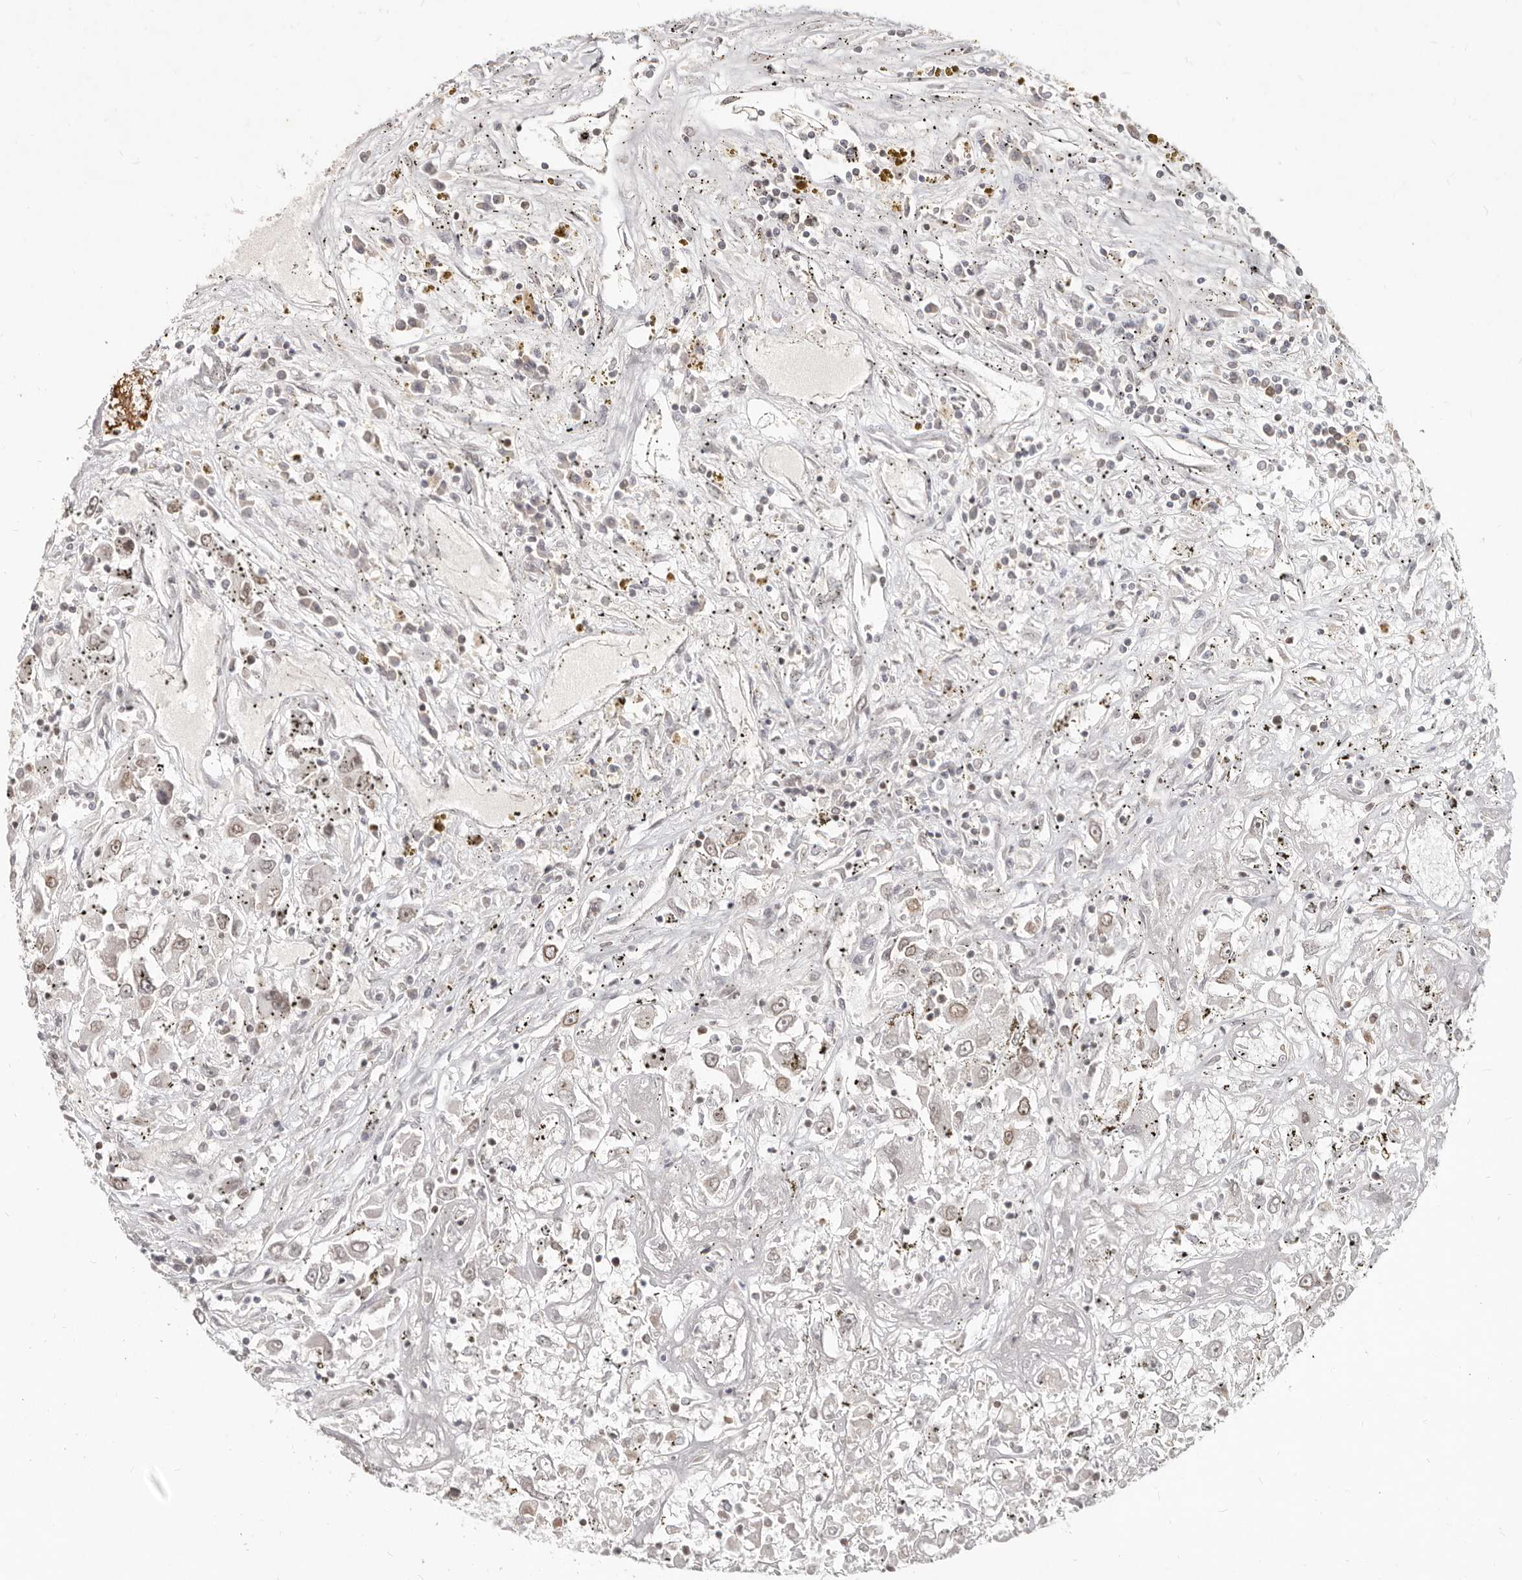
{"staining": {"intensity": "moderate", "quantity": "<25%", "location": "cytoplasmic/membranous,nuclear"}, "tissue": "renal cancer", "cell_type": "Tumor cells", "image_type": "cancer", "snomed": [{"axis": "morphology", "description": "Adenocarcinoma, NOS"}, {"axis": "topography", "description": "Kidney"}], "caption": "High-magnification brightfield microscopy of renal cancer (adenocarcinoma) stained with DAB (brown) and counterstained with hematoxylin (blue). tumor cells exhibit moderate cytoplasmic/membranous and nuclear expression is appreciated in approximately<25% of cells.", "gene": "NUP153", "patient": {"sex": "female", "age": 52}}